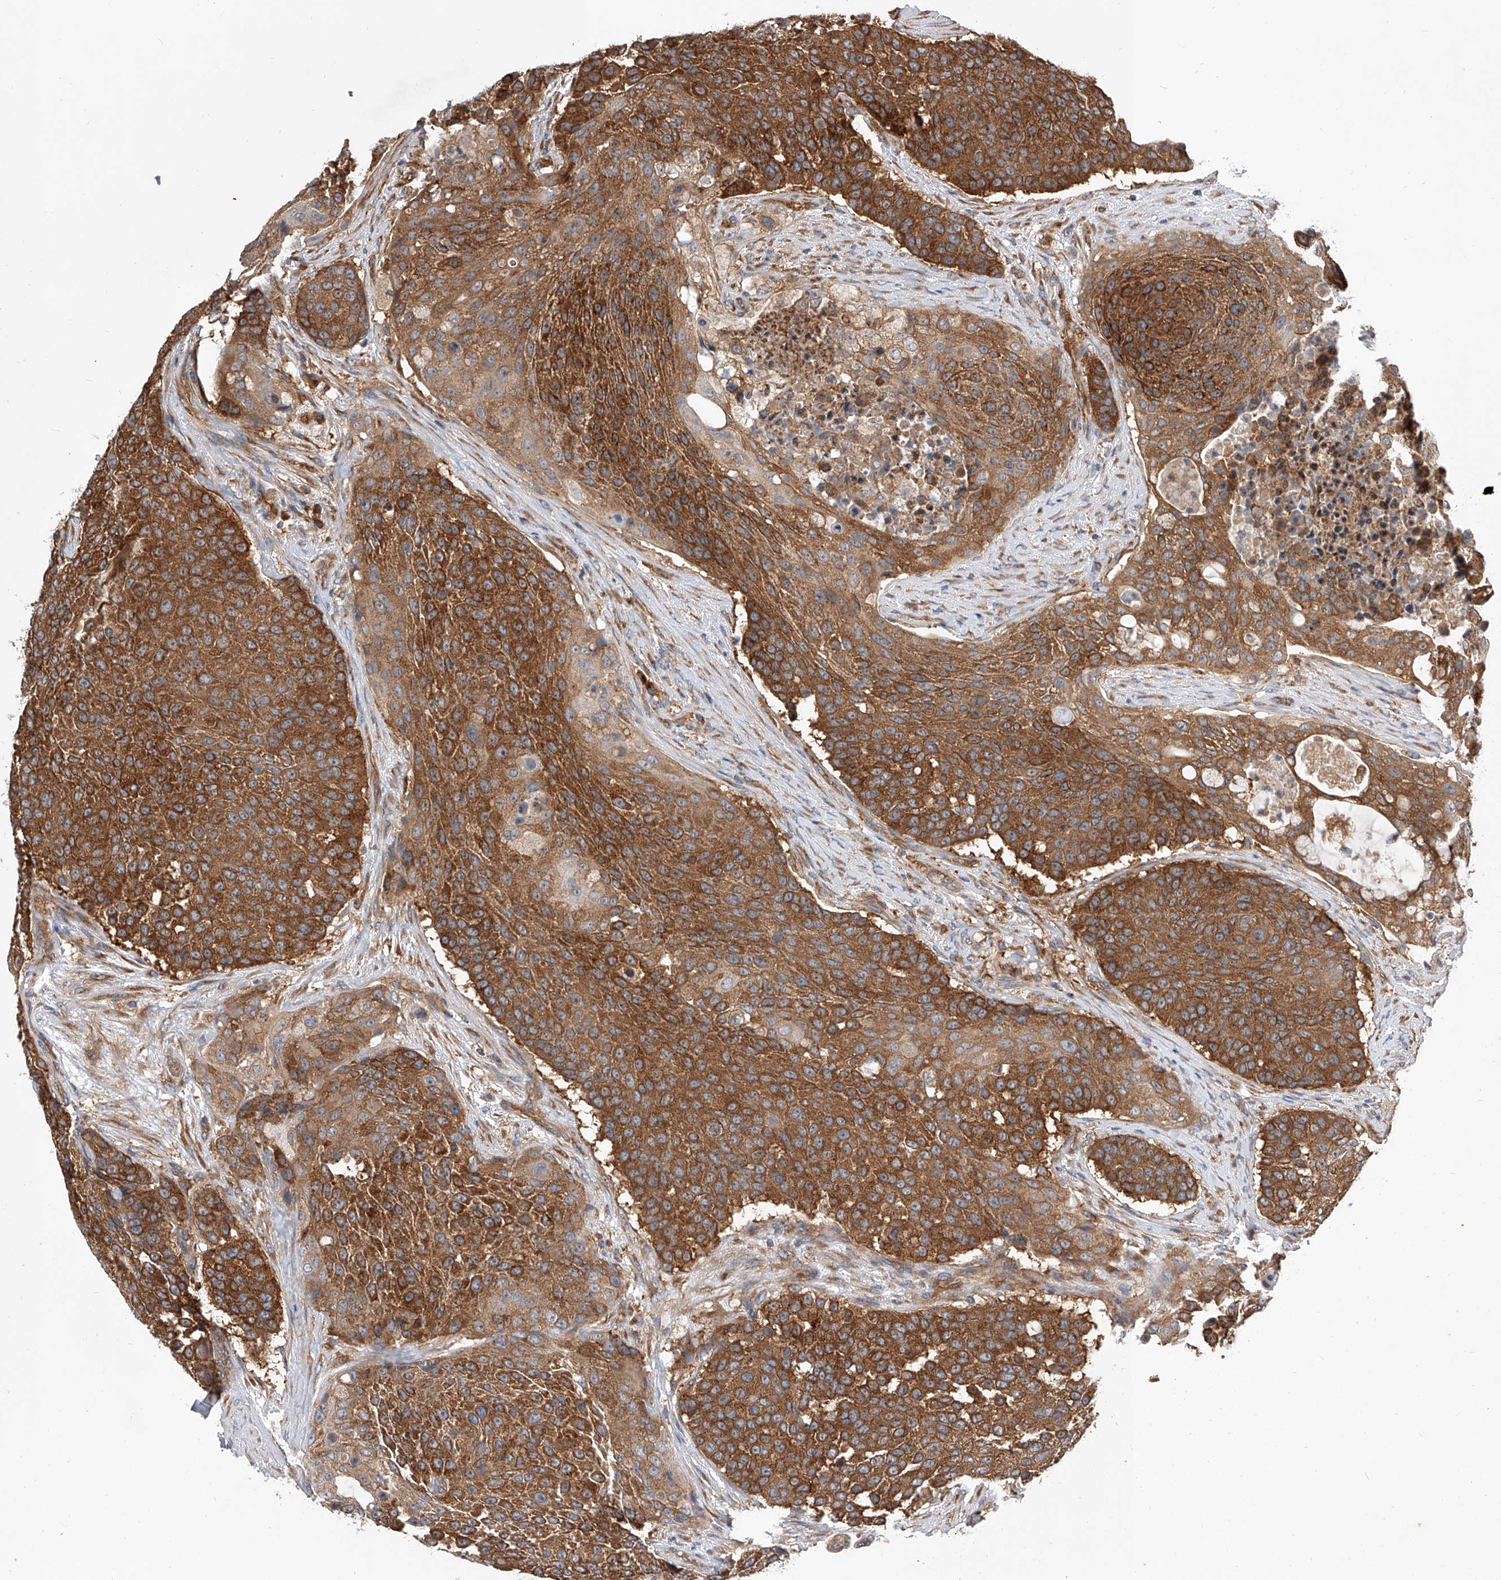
{"staining": {"intensity": "strong", "quantity": ">75%", "location": "cytoplasmic/membranous"}, "tissue": "urothelial cancer", "cell_type": "Tumor cells", "image_type": "cancer", "snomed": [{"axis": "morphology", "description": "Urothelial carcinoma, High grade"}, {"axis": "topography", "description": "Urinary bladder"}], "caption": "Protein positivity by IHC shows strong cytoplasmic/membranous expression in approximately >75% of tumor cells in urothelial cancer. (Brightfield microscopy of DAB IHC at high magnification).", "gene": "CFAP410", "patient": {"sex": "female", "age": 63}}